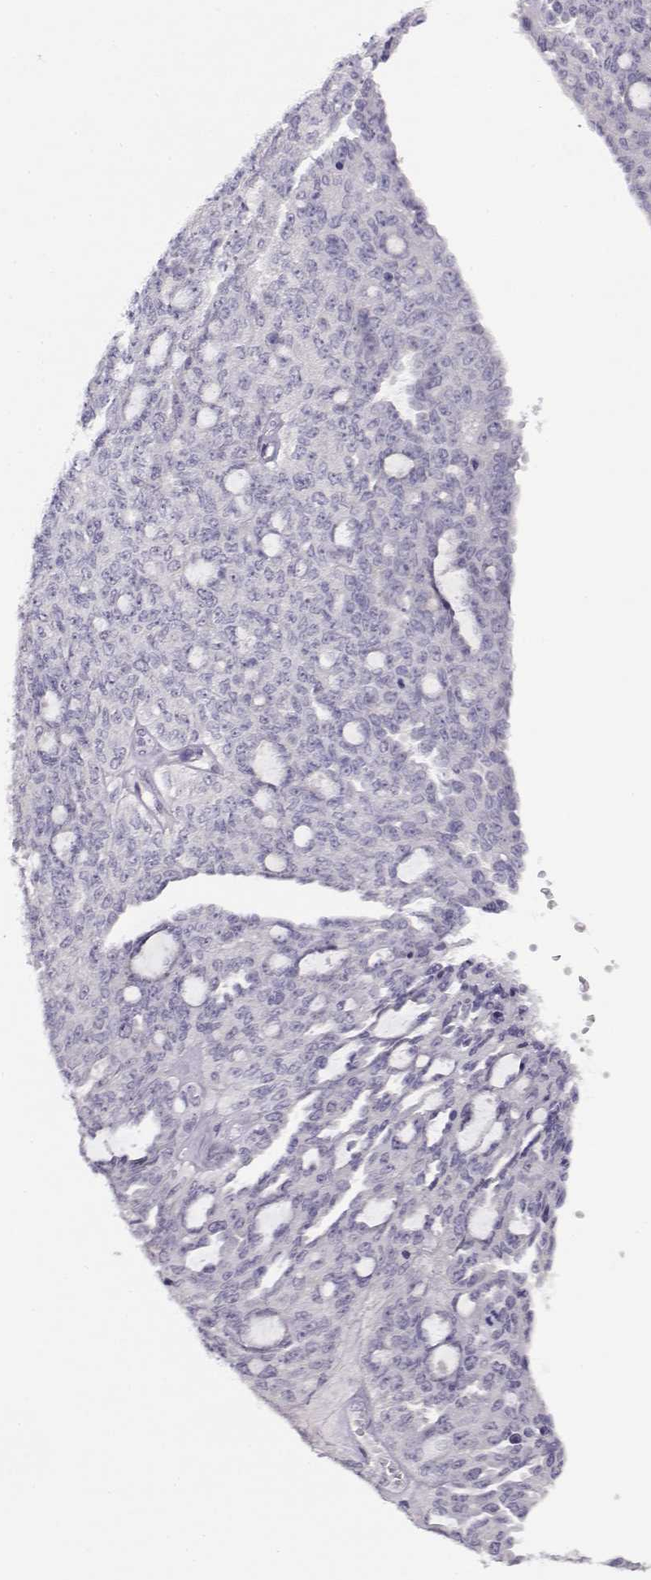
{"staining": {"intensity": "negative", "quantity": "none", "location": "none"}, "tissue": "ovarian cancer", "cell_type": "Tumor cells", "image_type": "cancer", "snomed": [{"axis": "morphology", "description": "Cystadenocarcinoma, serous, NOS"}, {"axis": "topography", "description": "Ovary"}], "caption": "Immunohistochemistry (IHC) photomicrograph of ovarian cancer (serous cystadenocarcinoma) stained for a protein (brown), which exhibits no positivity in tumor cells.", "gene": "CRX", "patient": {"sex": "female", "age": 71}}